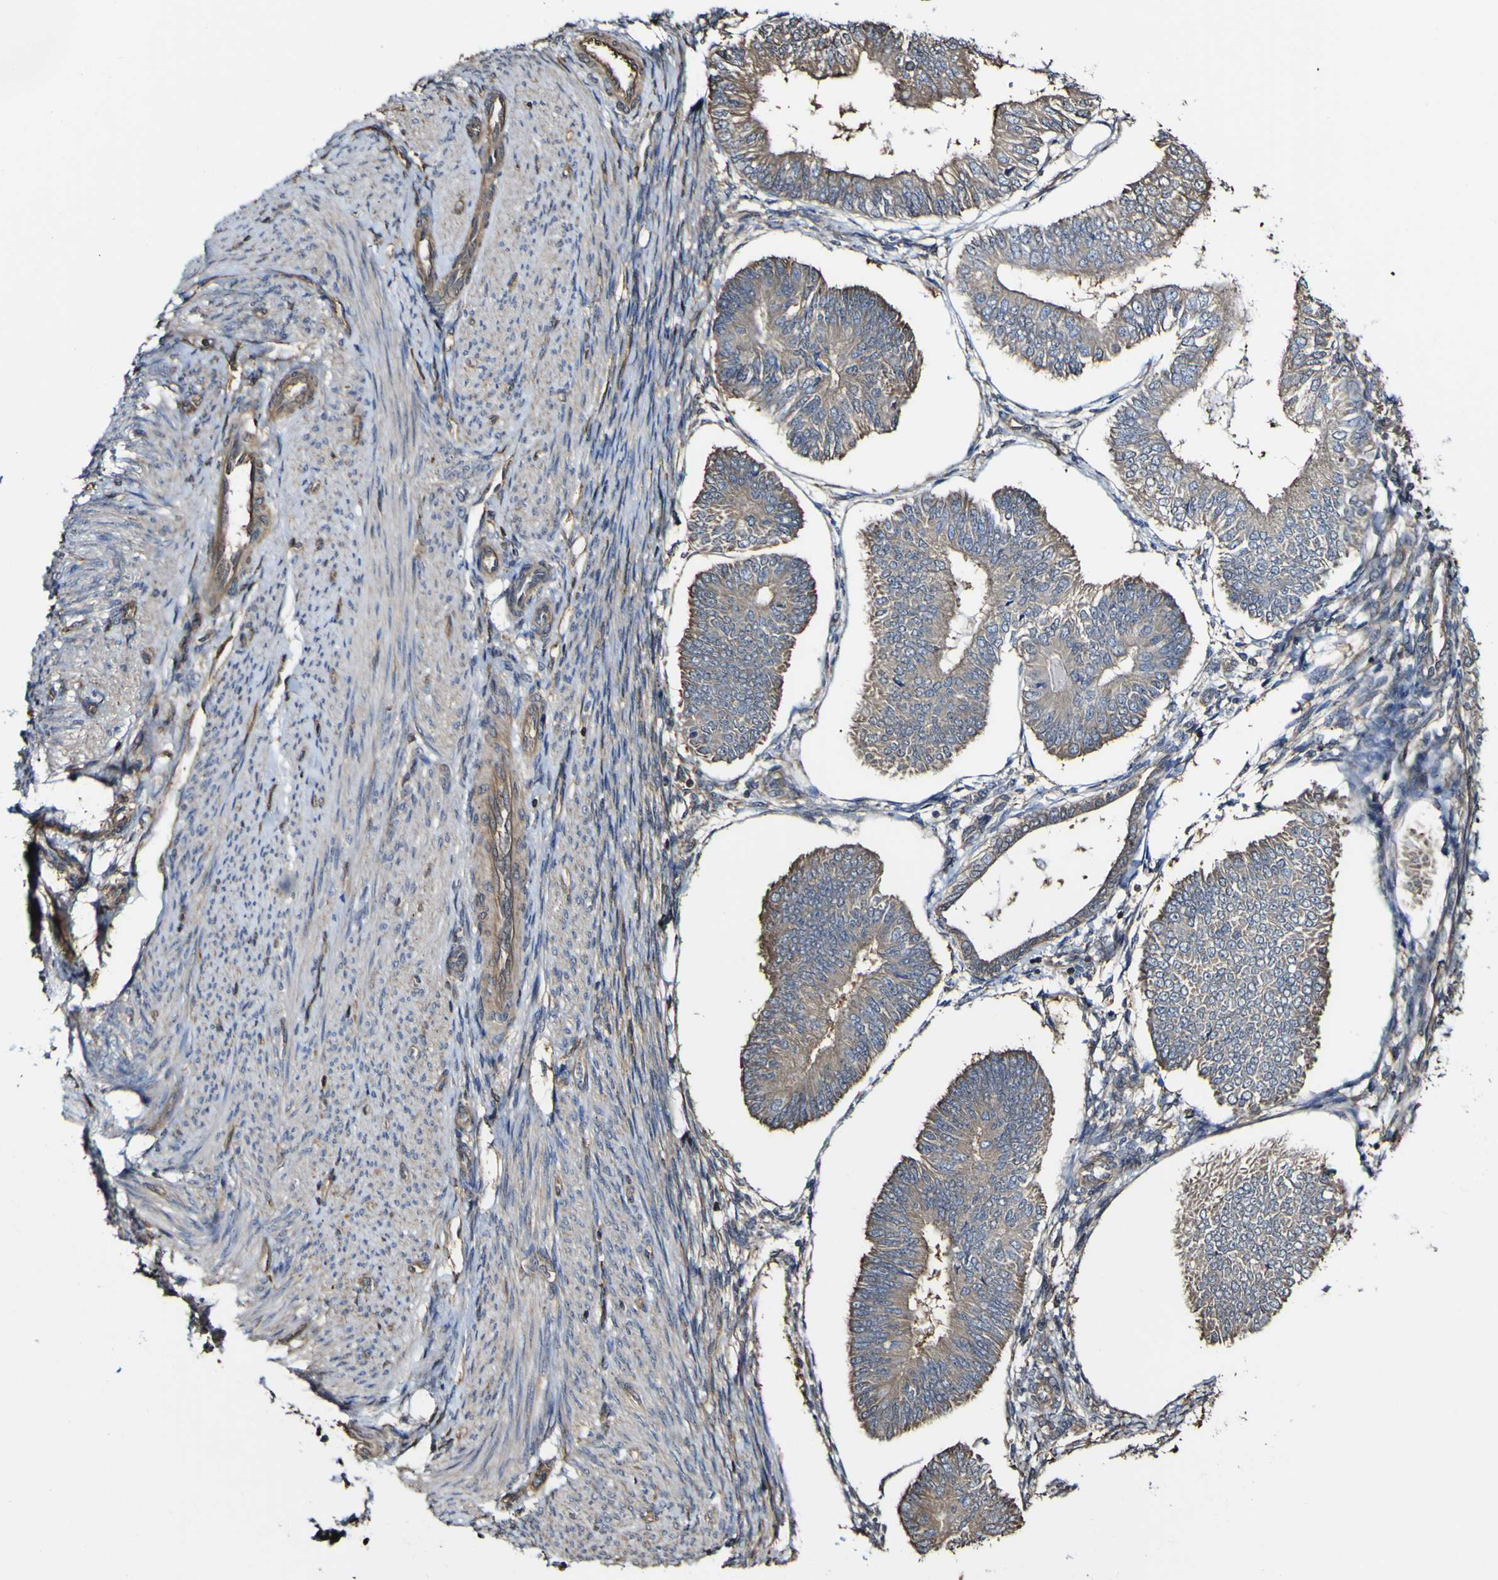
{"staining": {"intensity": "moderate", "quantity": ">75%", "location": "cytoplasmic/membranous"}, "tissue": "endometrial cancer", "cell_type": "Tumor cells", "image_type": "cancer", "snomed": [{"axis": "morphology", "description": "Adenocarcinoma, NOS"}, {"axis": "topography", "description": "Endometrium"}], "caption": "This is a photomicrograph of IHC staining of endometrial adenocarcinoma, which shows moderate positivity in the cytoplasmic/membranous of tumor cells.", "gene": "PTPRR", "patient": {"sex": "female", "age": 58}}